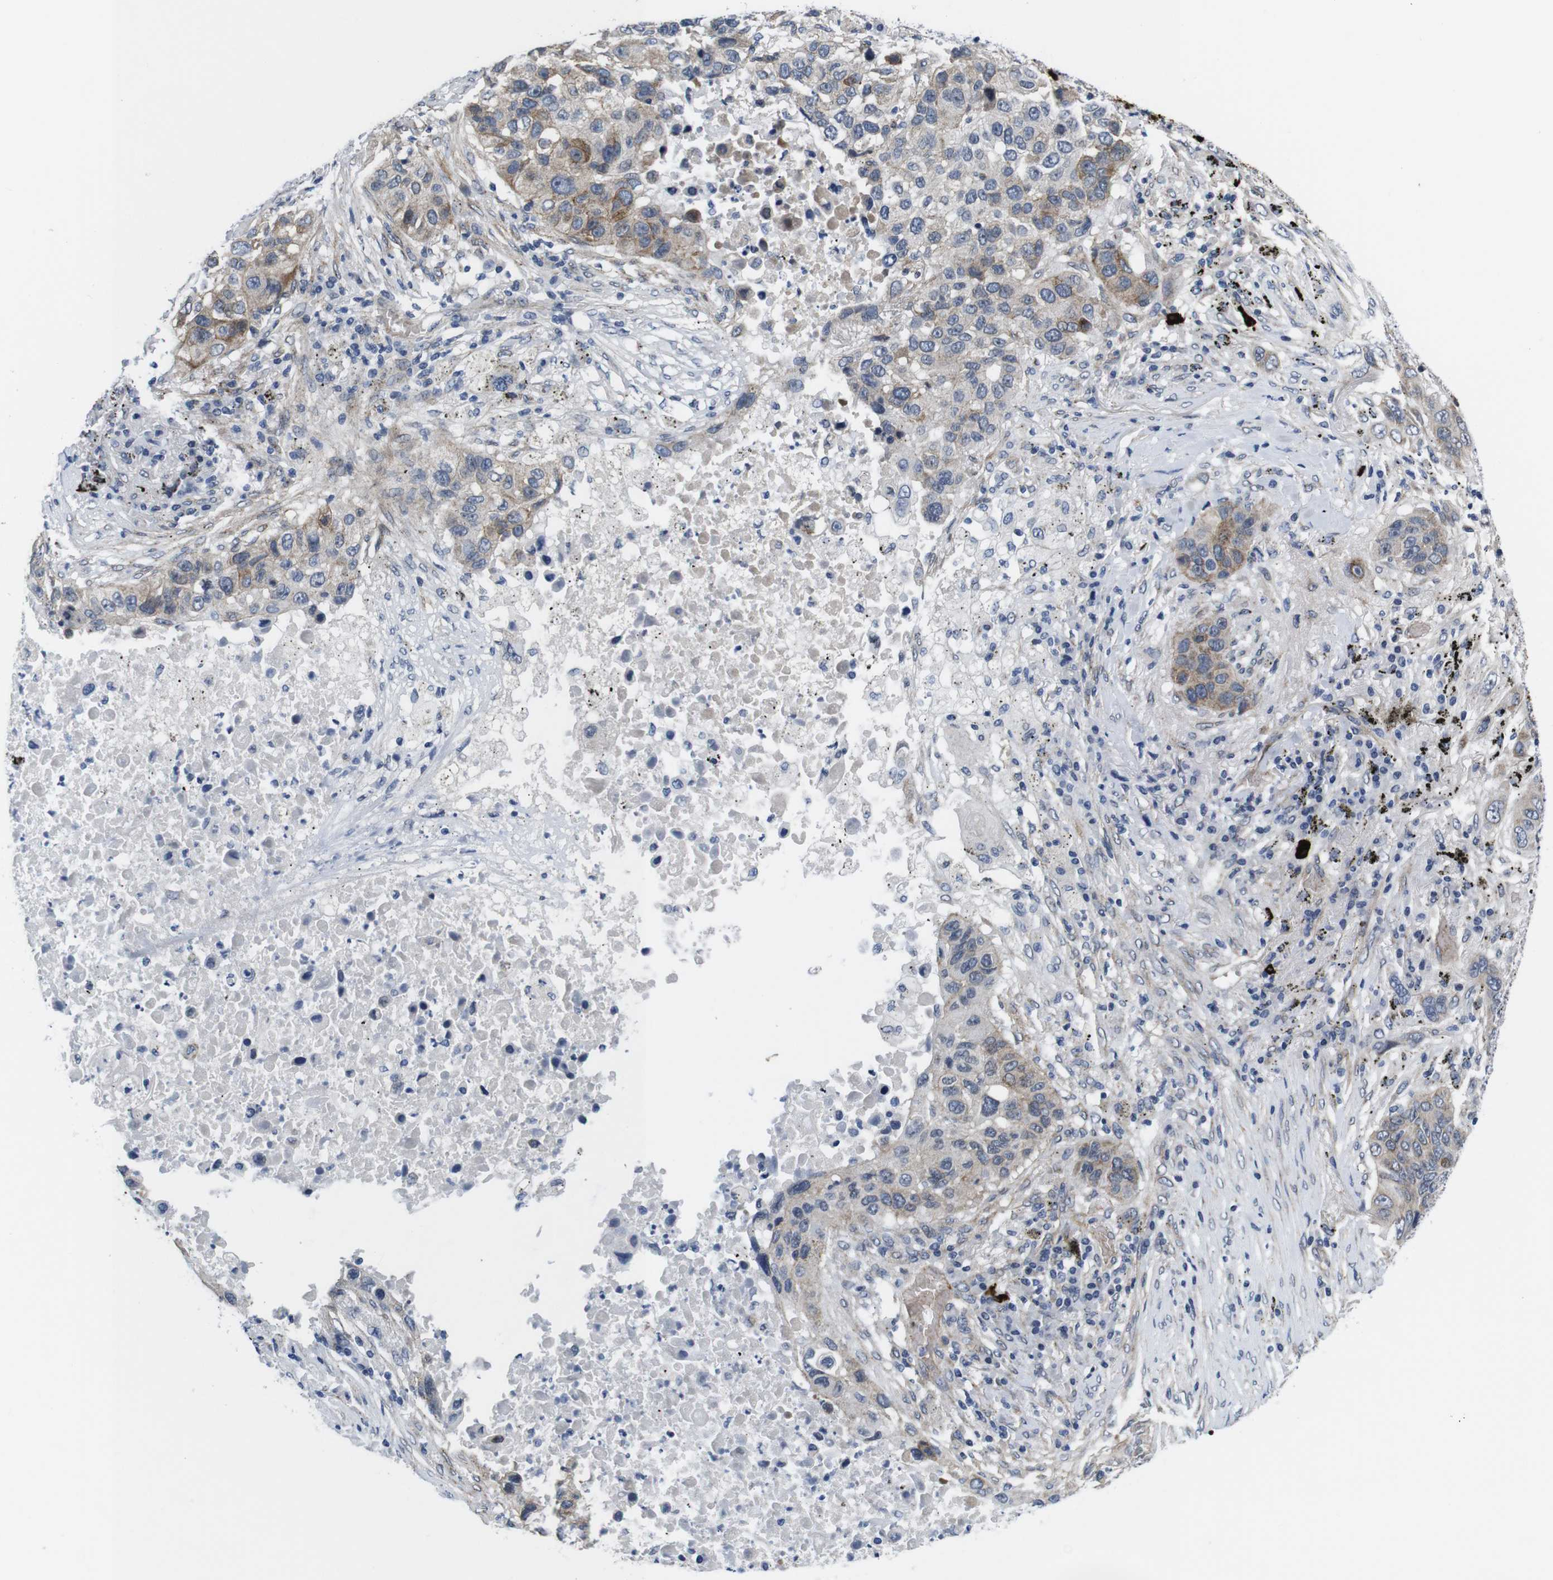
{"staining": {"intensity": "moderate", "quantity": ">75%", "location": "cytoplasmic/membranous"}, "tissue": "lung cancer", "cell_type": "Tumor cells", "image_type": "cancer", "snomed": [{"axis": "morphology", "description": "Squamous cell carcinoma, NOS"}, {"axis": "topography", "description": "Lung"}], "caption": "There is medium levels of moderate cytoplasmic/membranous staining in tumor cells of lung squamous cell carcinoma, as demonstrated by immunohistochemical staining (brown color).", "gene": "SOCS3", "patient": {"sex": "male", "age": 57}}